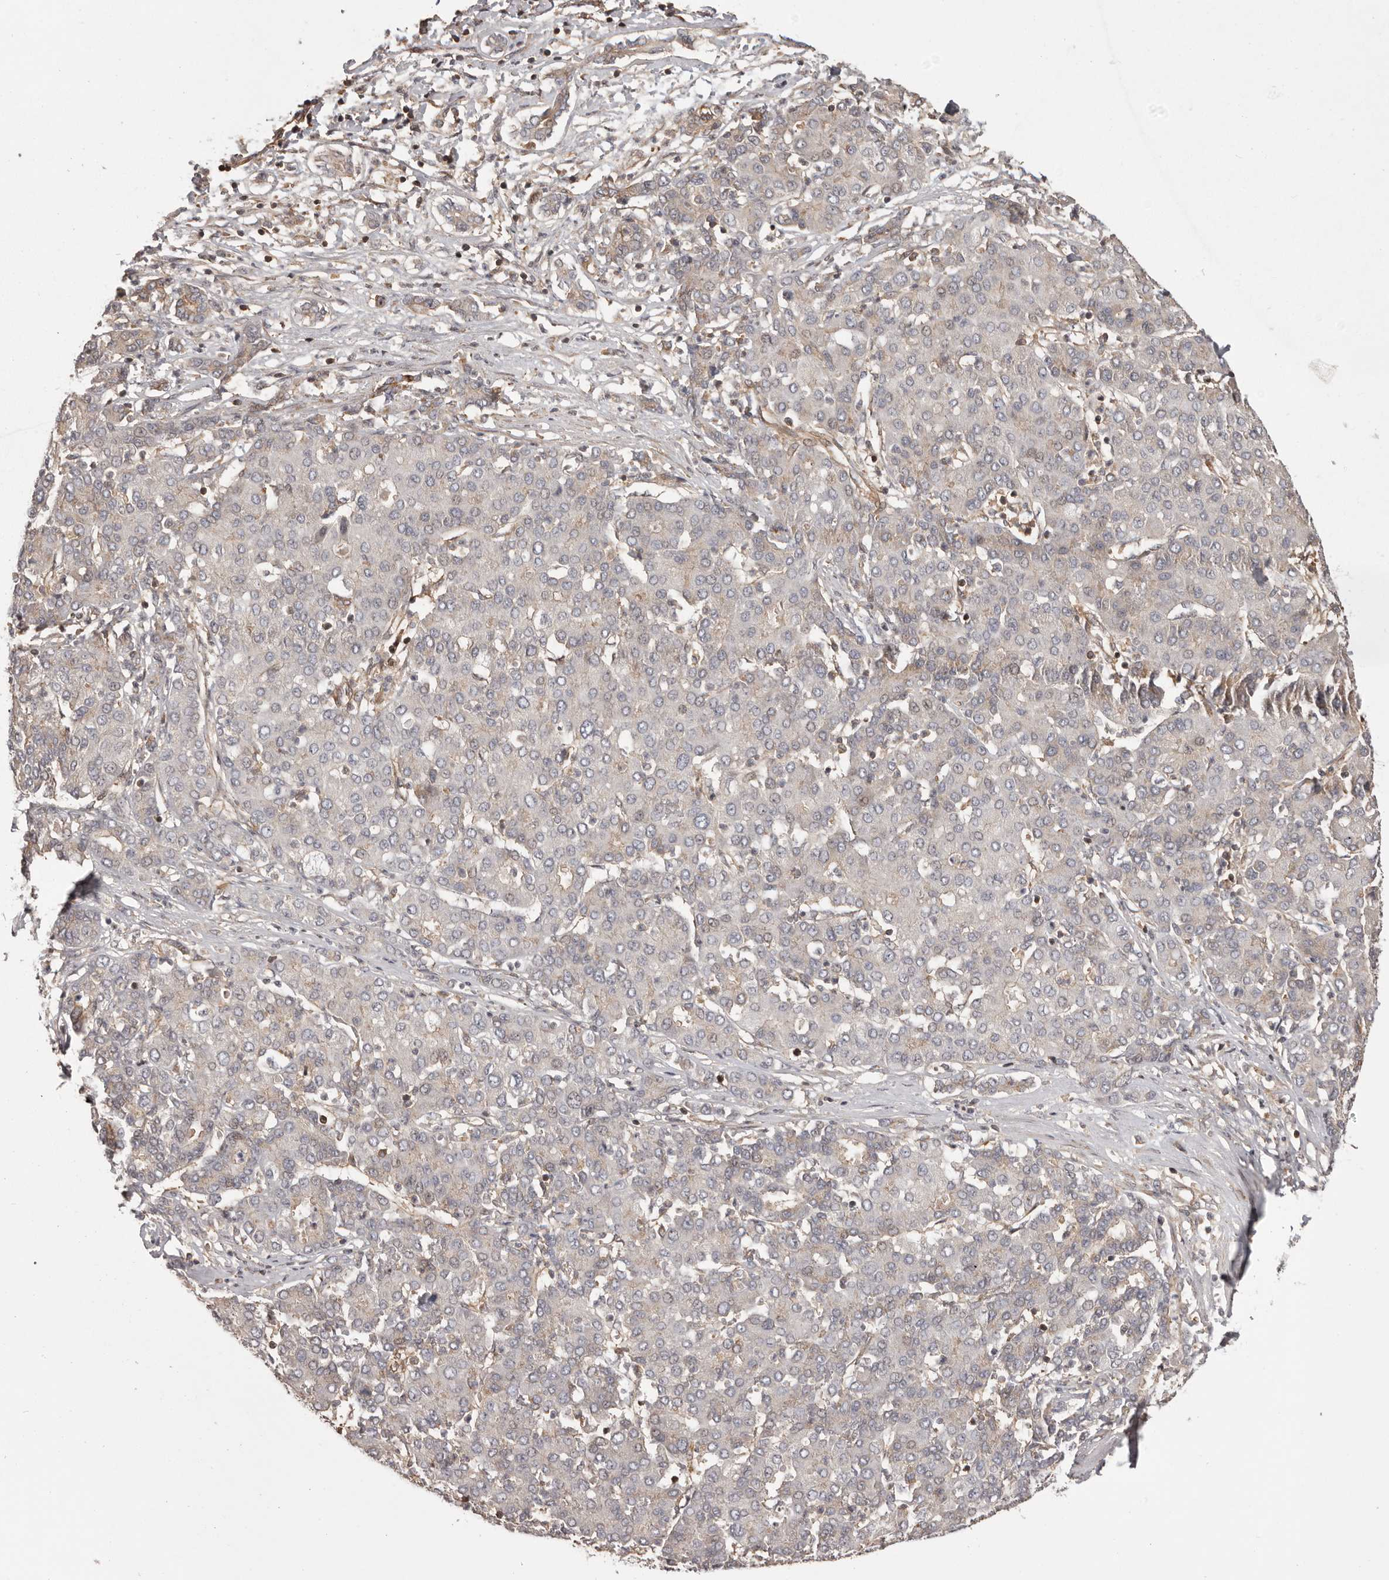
{"staining": {"intensity": "negative", "quantity": "none", "location": "none"}, "tissue": "liver cancer", "cell_type": "Tumor cells", "image_type": "cancer", "snomed": [{"axis": "morphology", "description": "Carcinoma, Hepatocellular, NOS"}, {"axis": "topography", "description": "Liver"}], "caption": "This is a micrograph of immunohistochemistry staining of liver cancer, which shows no positivity in tumor cells. Nuclei are stained in blue.", "gene": "NFKBIA", "patient": {"sex": "male", "age": 65}}